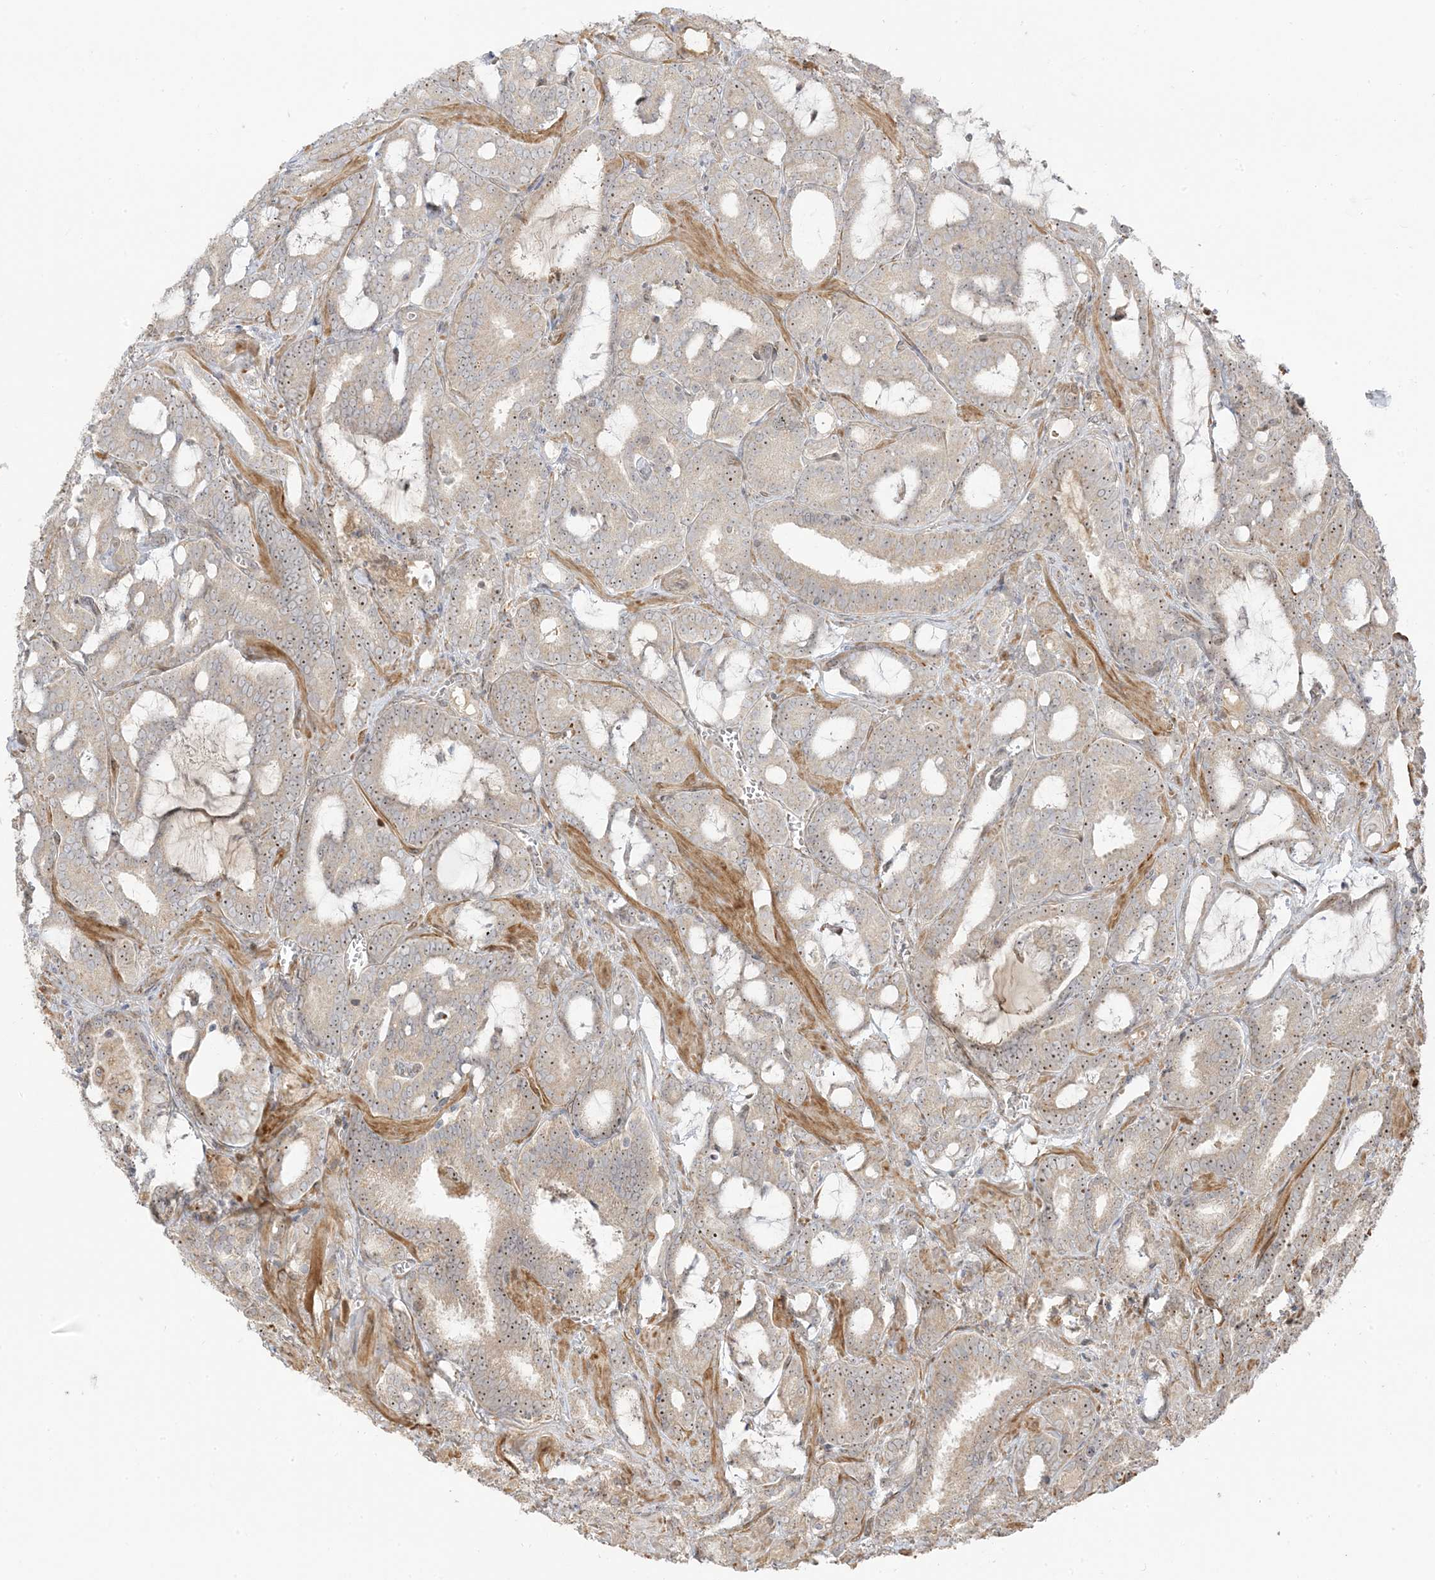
{"staining": {"intensity": "weak", "quantity": "<25%", "location": "nuclear"}, "tissue": "prostate cancer", "cell_type": "Tumor cells", "image_type": "cancer", "snomed": [{"axis": "morphology", "description": "Adenocarcinoma, High grade"}, {"axis": "topography", "description": "Prostate and seminal vesicle, NOS"}], "caption": "Micrograph shows no protein expression in tumor cells of prostate cancer tissue.", "gene": "ECM2", "patient": {"sex": "male", "age": 67}}